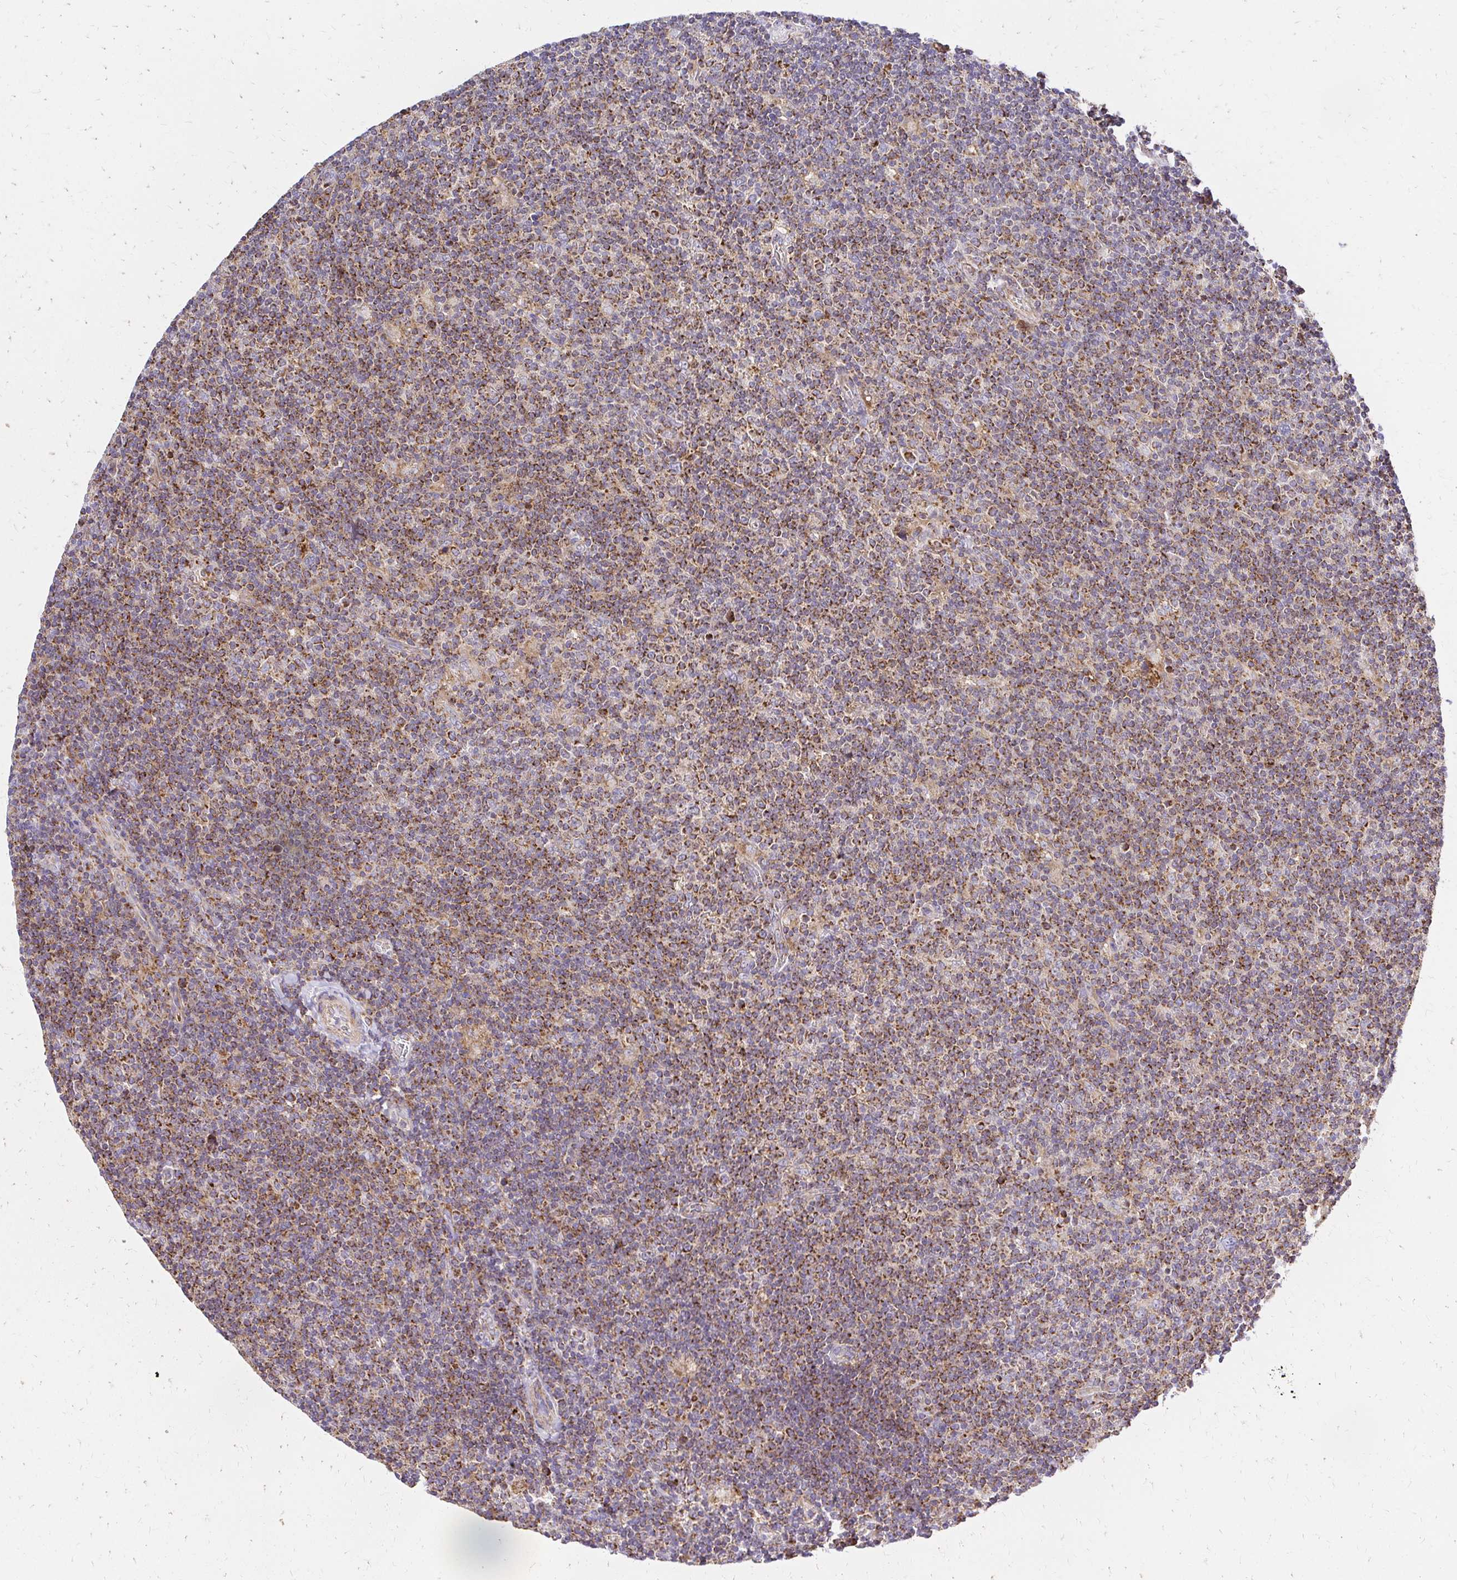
{"staining": {"intensity": "moderate", "quantity": ">75%", "location": "cytoplasmic/membranous"}, "tissue": "lymphoma", "cell_type": "Tumor cells", "image_type": "cancer", "snomed": [{"axis": "morphology", "description": "Hodgkin's disease, NOS"}, {"axis": "topography", "description": "Lymph node"}], "caption": "Hodgkin's disease tissue reveals moderate cytoplasmic/membranous staining in about >75% of tumor cells", "gene": "MRPL13", "patient": {"sex": "male", "age": 40}}